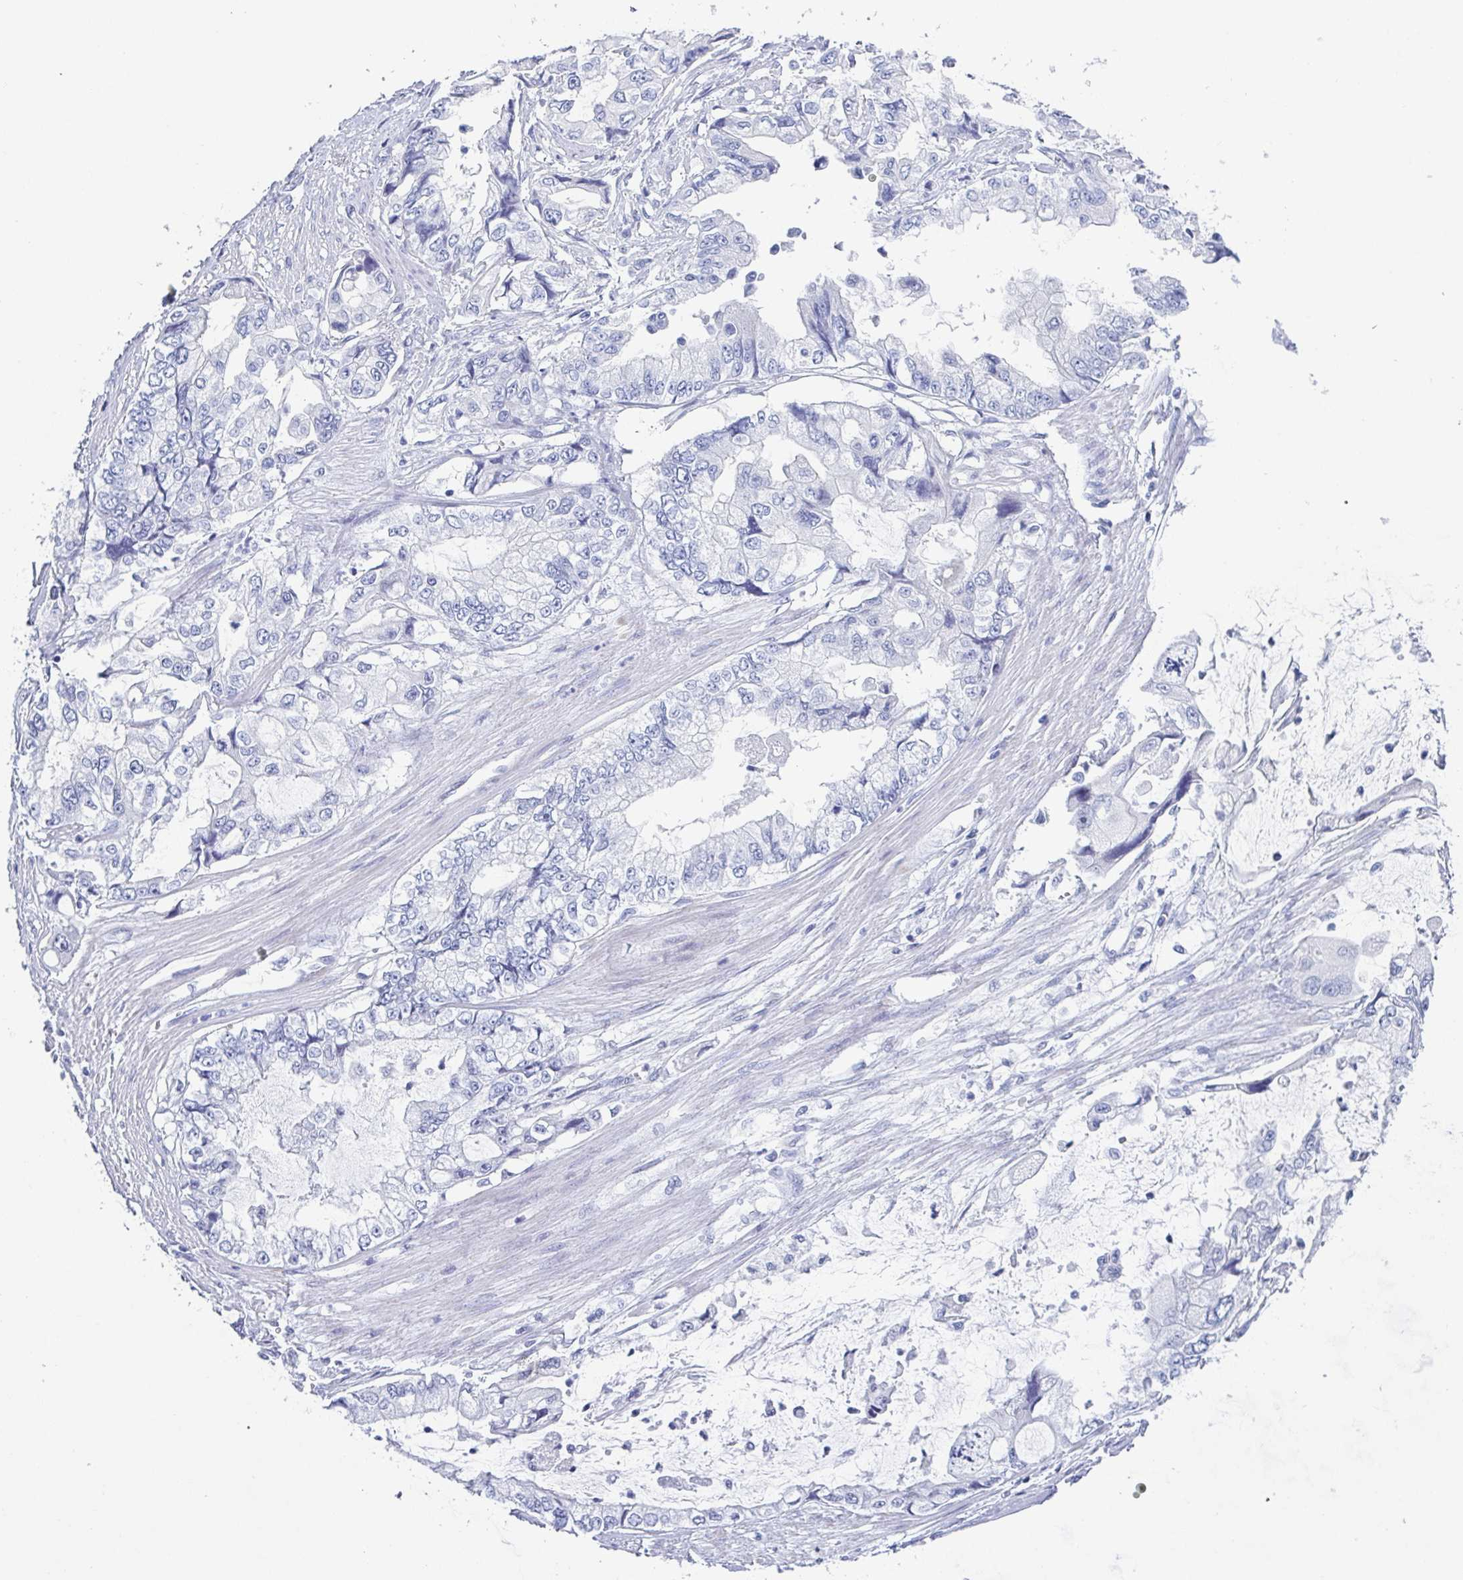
{"staining": {"intensity": "negative", "quantity": "none", "location": "none"}, "tissue": "stomach cancer", "cell_type": "Tumor cells", "image_type": "cancer", "snomed": [{"axis": "morphology", "description": "Adenocarcinoma, NOS"}, {"axis": "topography", "description": "Pancreas"}, {"axis": "topography", "description": "Stomach, upper"}, {"axis": "topography", "description": "Stomach"}], "caption": "A histopathology image of stomach adenocarcinoma stained for a protein demonstrates no brown staining in tumor cells.", "gene": "DYNC1I1", "patient": {"sex": "male", "age": 77}}